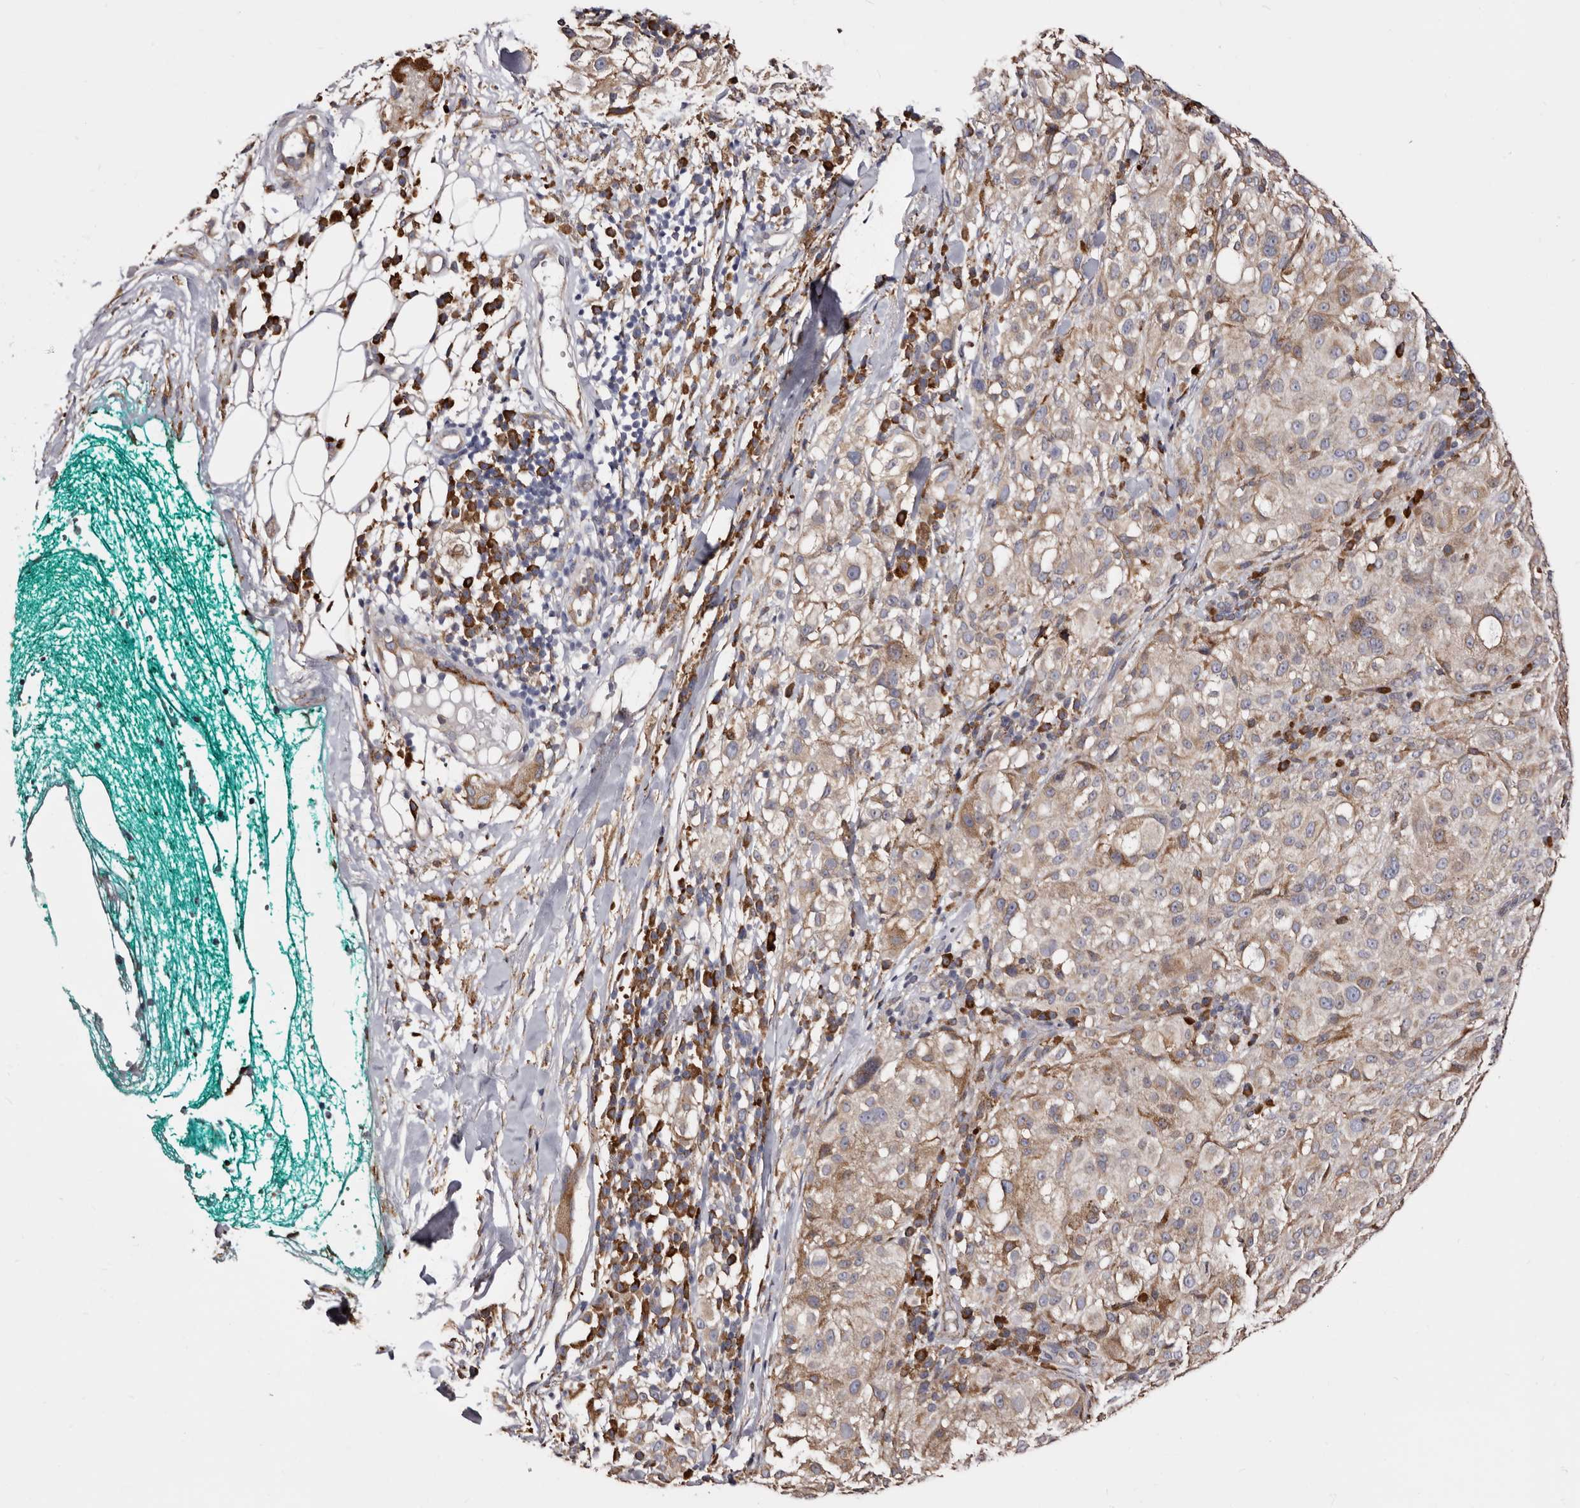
{"staining": {"intensity": "moderate", "quantity": ">75%", "location": "cytoplasmic/membranous"}, "tissue": "melanoma", "cell_type": "Tumor cells", "image_type": "cancer", "snomed": [{"axis": "morphology", "description": "Necrosis, NOS"}, {"axis": "morphology", "description": "Malignant melanoma, NOS"}, {"axis": "topography", "description": "Skin"}], "caption": "Malignant melanoma tissue shows moderate cytoplasmic/membranous expression in approximately >75% of tumor cells The staining was performed using DAB (3,3'-diaminobenzidine), with brown indicating positive protein expression. Nuclei are stained blue with hematoxylin.", "gene": "ACBD6", "patient": {"sex": "female", "age": 87}}